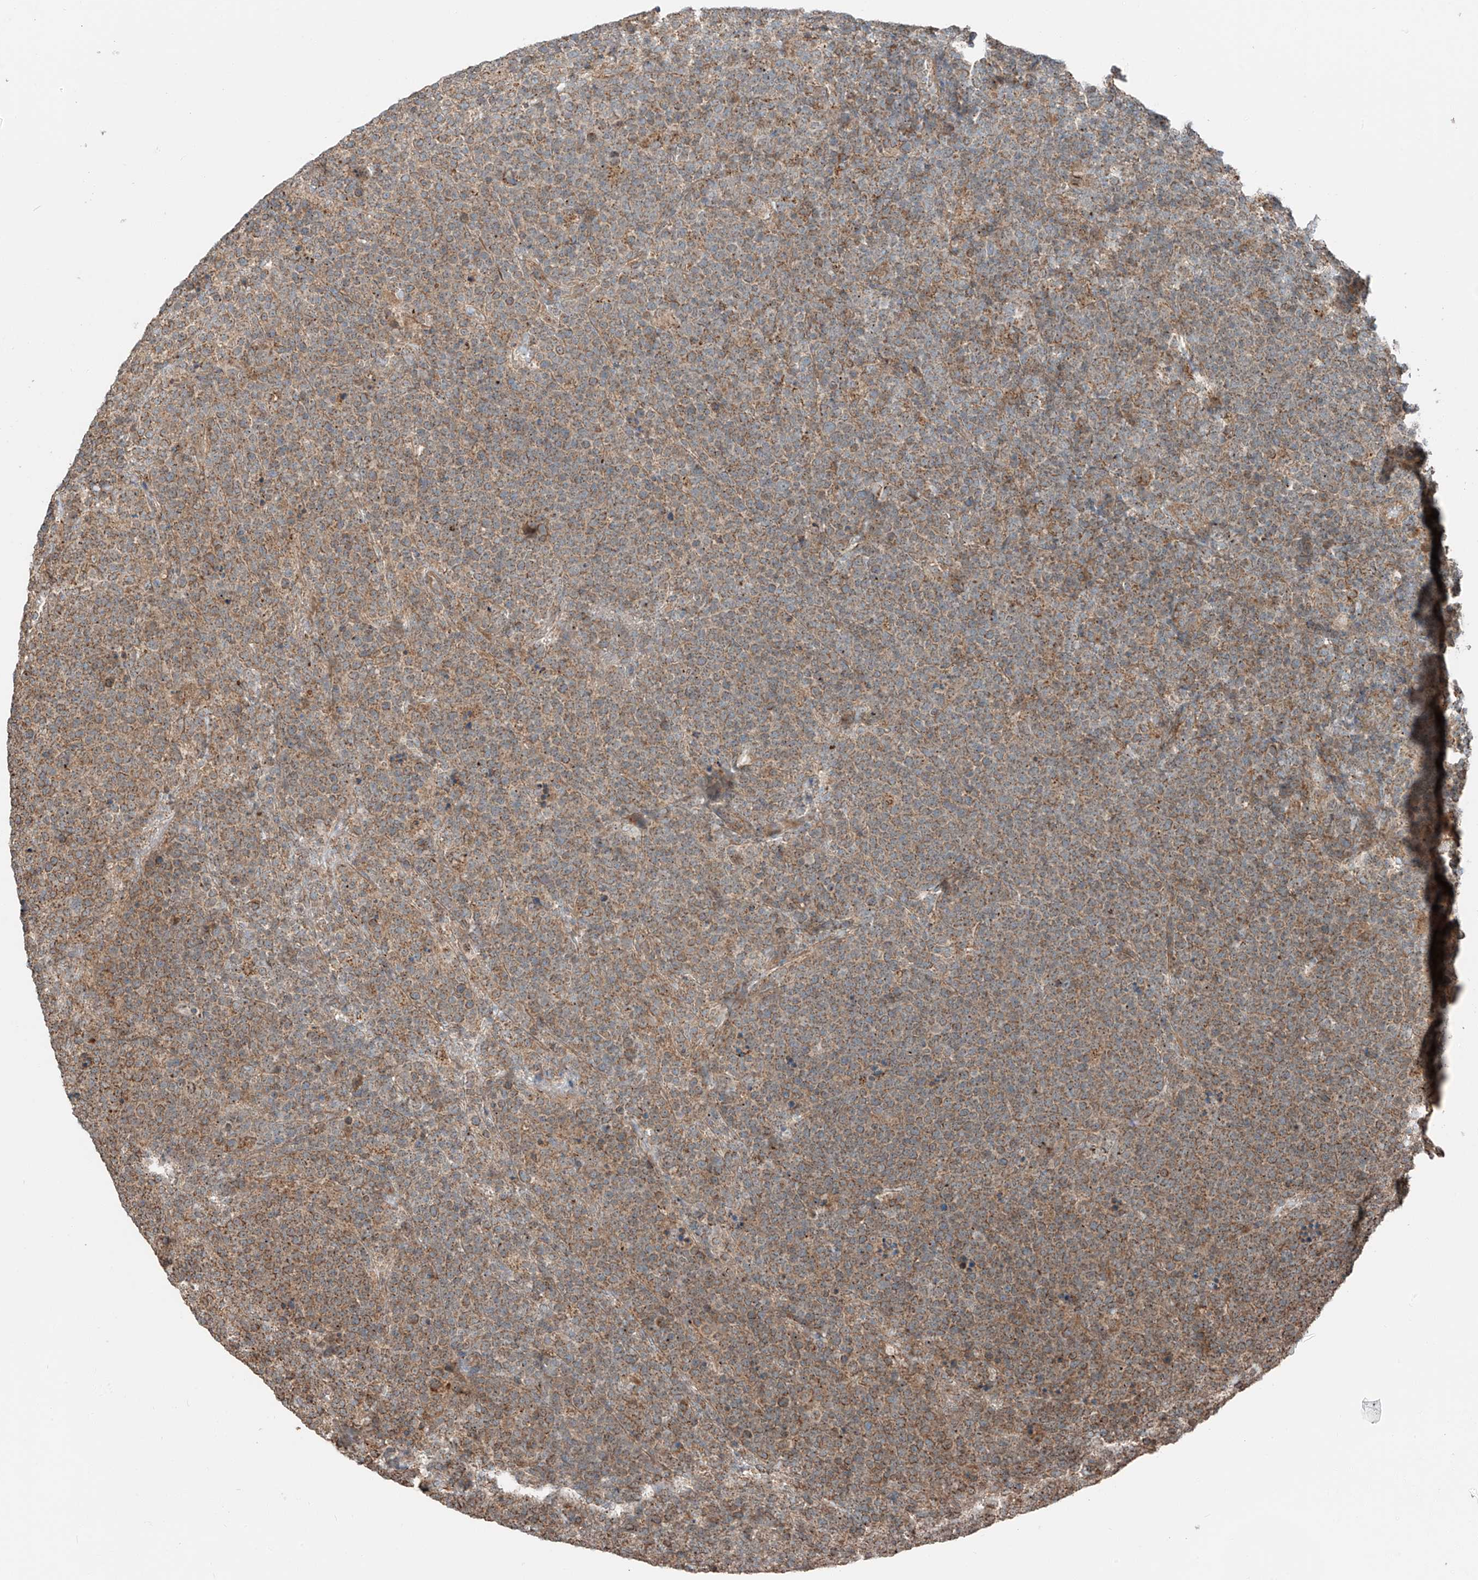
{"staining": {"intensity": "moderate", "quantity": ">75%", "location": "cytoplasmic/membranous"}, "tissue": "lymphoma", "cell_type": "Tumor cells", "image_type": "cancer", "snomed": [{"axis": "morphology", "description": "Malignant lymphoma, non-Hodgkin's type, High grade"}, {"axis": "topography", "description": "Lymph node"}], "caption": "Protein expression analysis of high-grade malignant lymphoma, non-Hodgkin's type reveals moderate cytoplasmic/membranous positivity in about >75% of tumor cells.", "gene": "CEP162", "patient": {"sex": "male", "age": 61}}